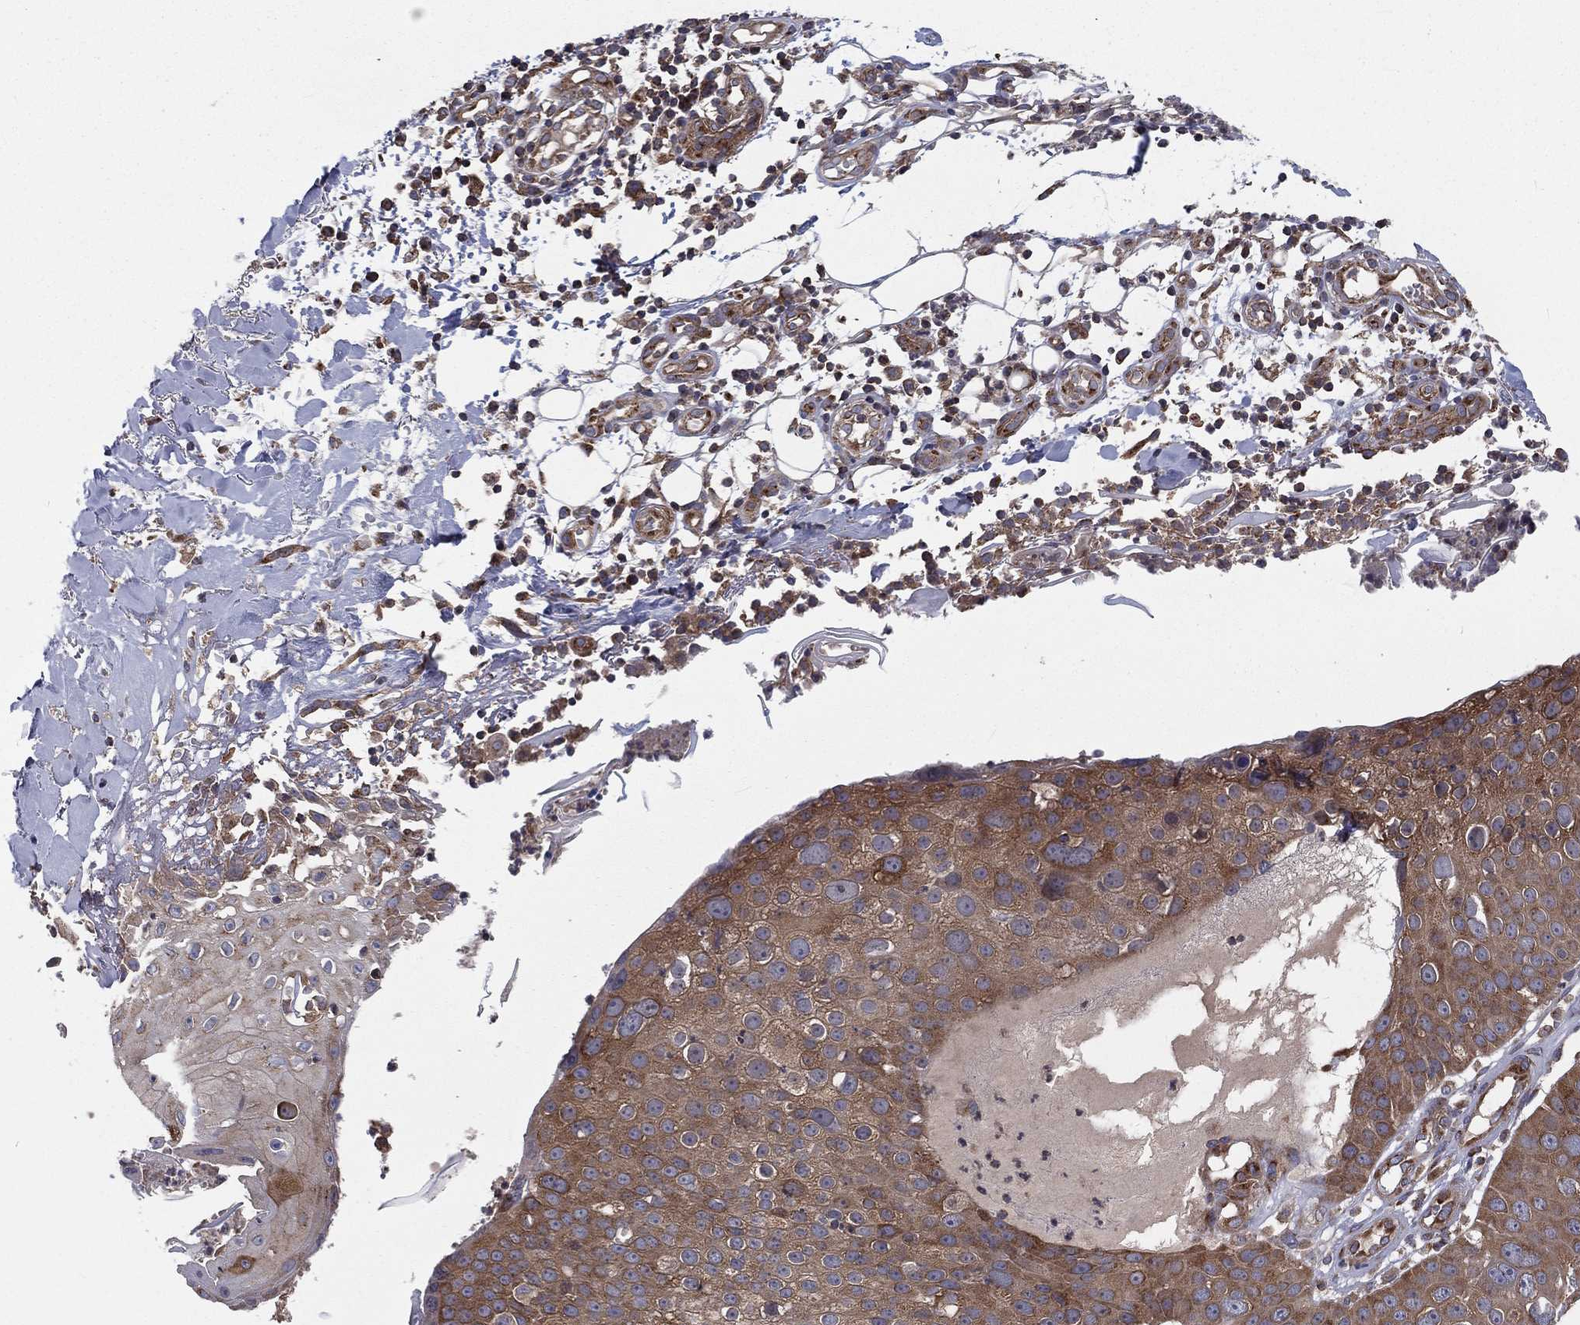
{"staining": {"intensity": "moderate", "quantity": "25%-75%", "location": "cytoplasmic/membranous"}, "tissue": "skin cancer", "cell_type": "Tumor cells", "image_type": "cancer", "snomed": [{"axis": "morphology", "description": "Squamous cell carcinoma, NOS"}, {"axis": "topography", "description": "Skin"}], "caption": "DAB immunohistochemical staining of skin cancer shows moderate cytoplasmic/membranous protein expression in about 25%-75% of tumor cells. Nuclei are stained in blue.", "gene": "EIF2B5", "patient": {"sex": "male", "age": 71}}